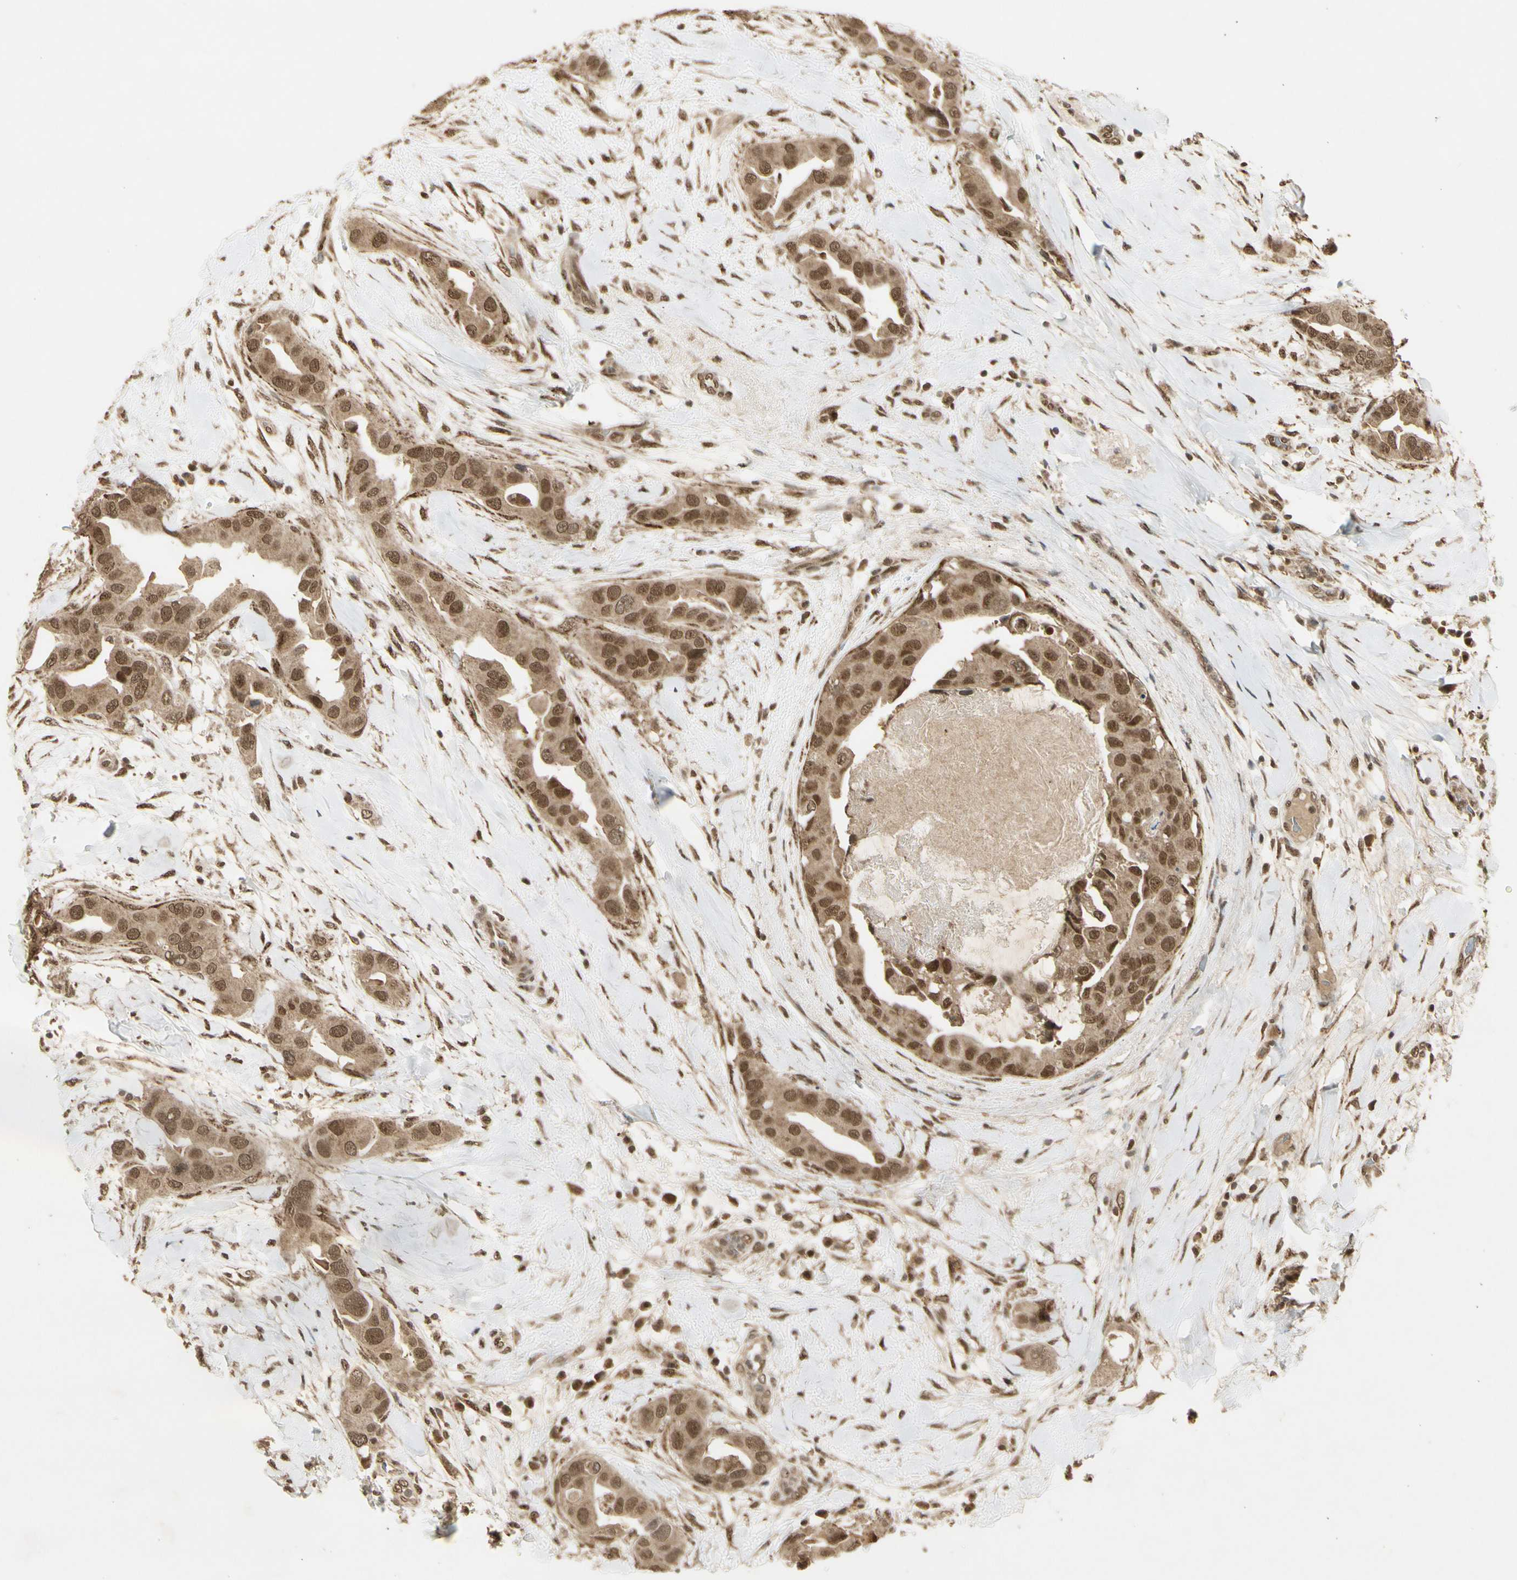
{"staining": {"intensity": "moderate", "quantity": ">75%", "location": "cytoplasmic/membranous,nuclear"}, "tissue": "breast cancer", "cell_type": "Tumor cells", "image_type": "cancer", "snomed": [{"axis": "morphology", "description": "Duct carcinoma"}, {"axis": "topography", "description": "Breast"}], "caption": "IHC of human breast intraductal carcinoma shows medium levels of moderate cytoplasmic/membranous and nuclear expression in approximately >75% of tumor cells. (DAB (3,3'-diaminobenzidine) IHC with brightfield microscopy, high magnification).", "gene": "ZNF135", "patient": {"sex": "female", "age": 40}}